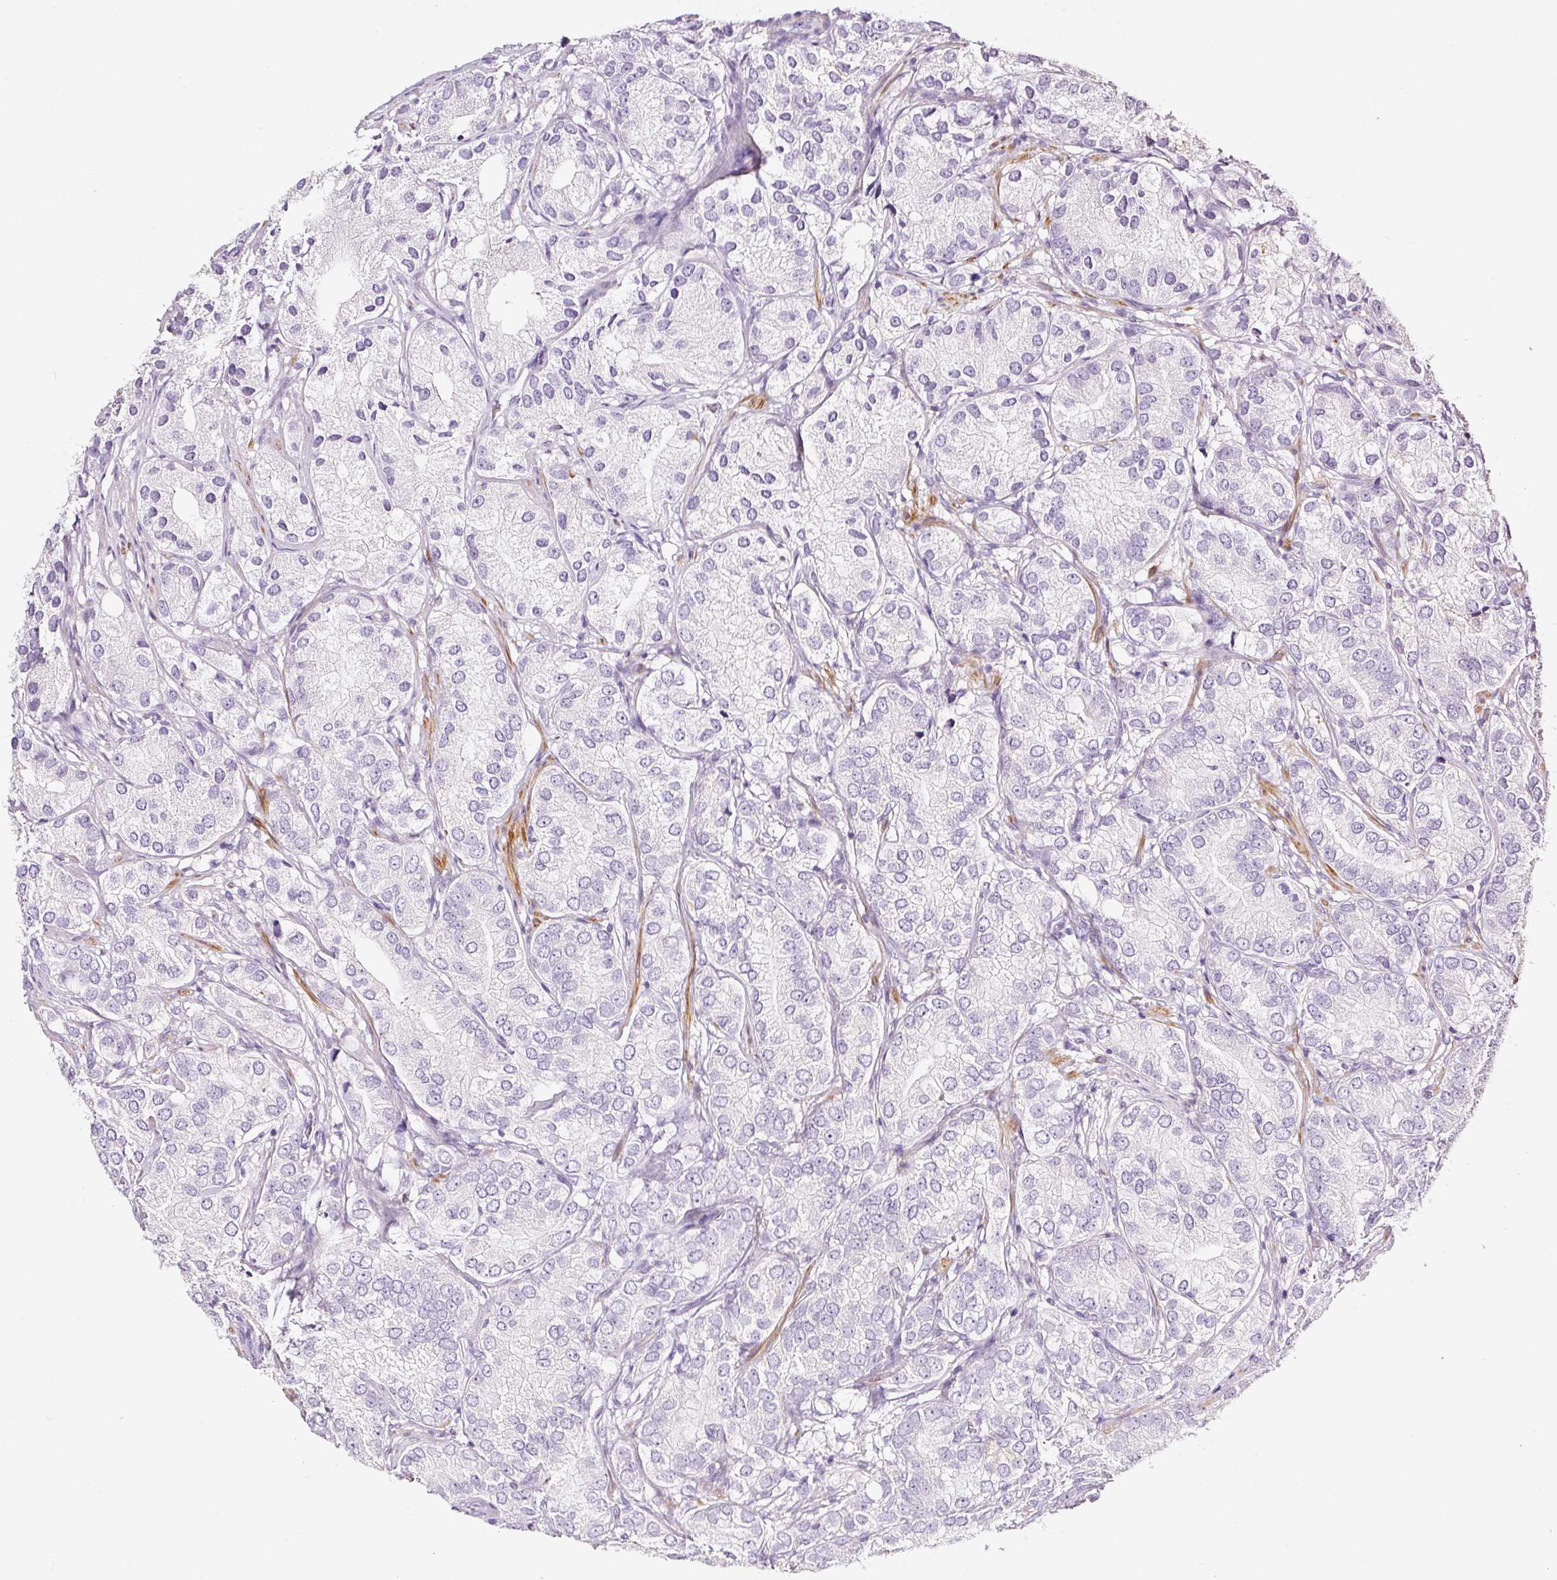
{"staining": {"intensity": "negative", "quantity": "none", "location": "none"}, "tissue": "prostate cancer", "cell_type": "Tumor cells", "image_type": "cancer", "snomed": [{"axis": "morphology", "description": "Adenocarcinoma, High grade"}, {"axis": "topography", "description": "Prostate"}], "caption": "Immunohistochemical staining of prostate cancer (adenocarcinoma (high-grade)) reveals no significant positivity in tumor cells.", "gene": "CYB561A3", "patient": {"sex": "male", "age": 82}}